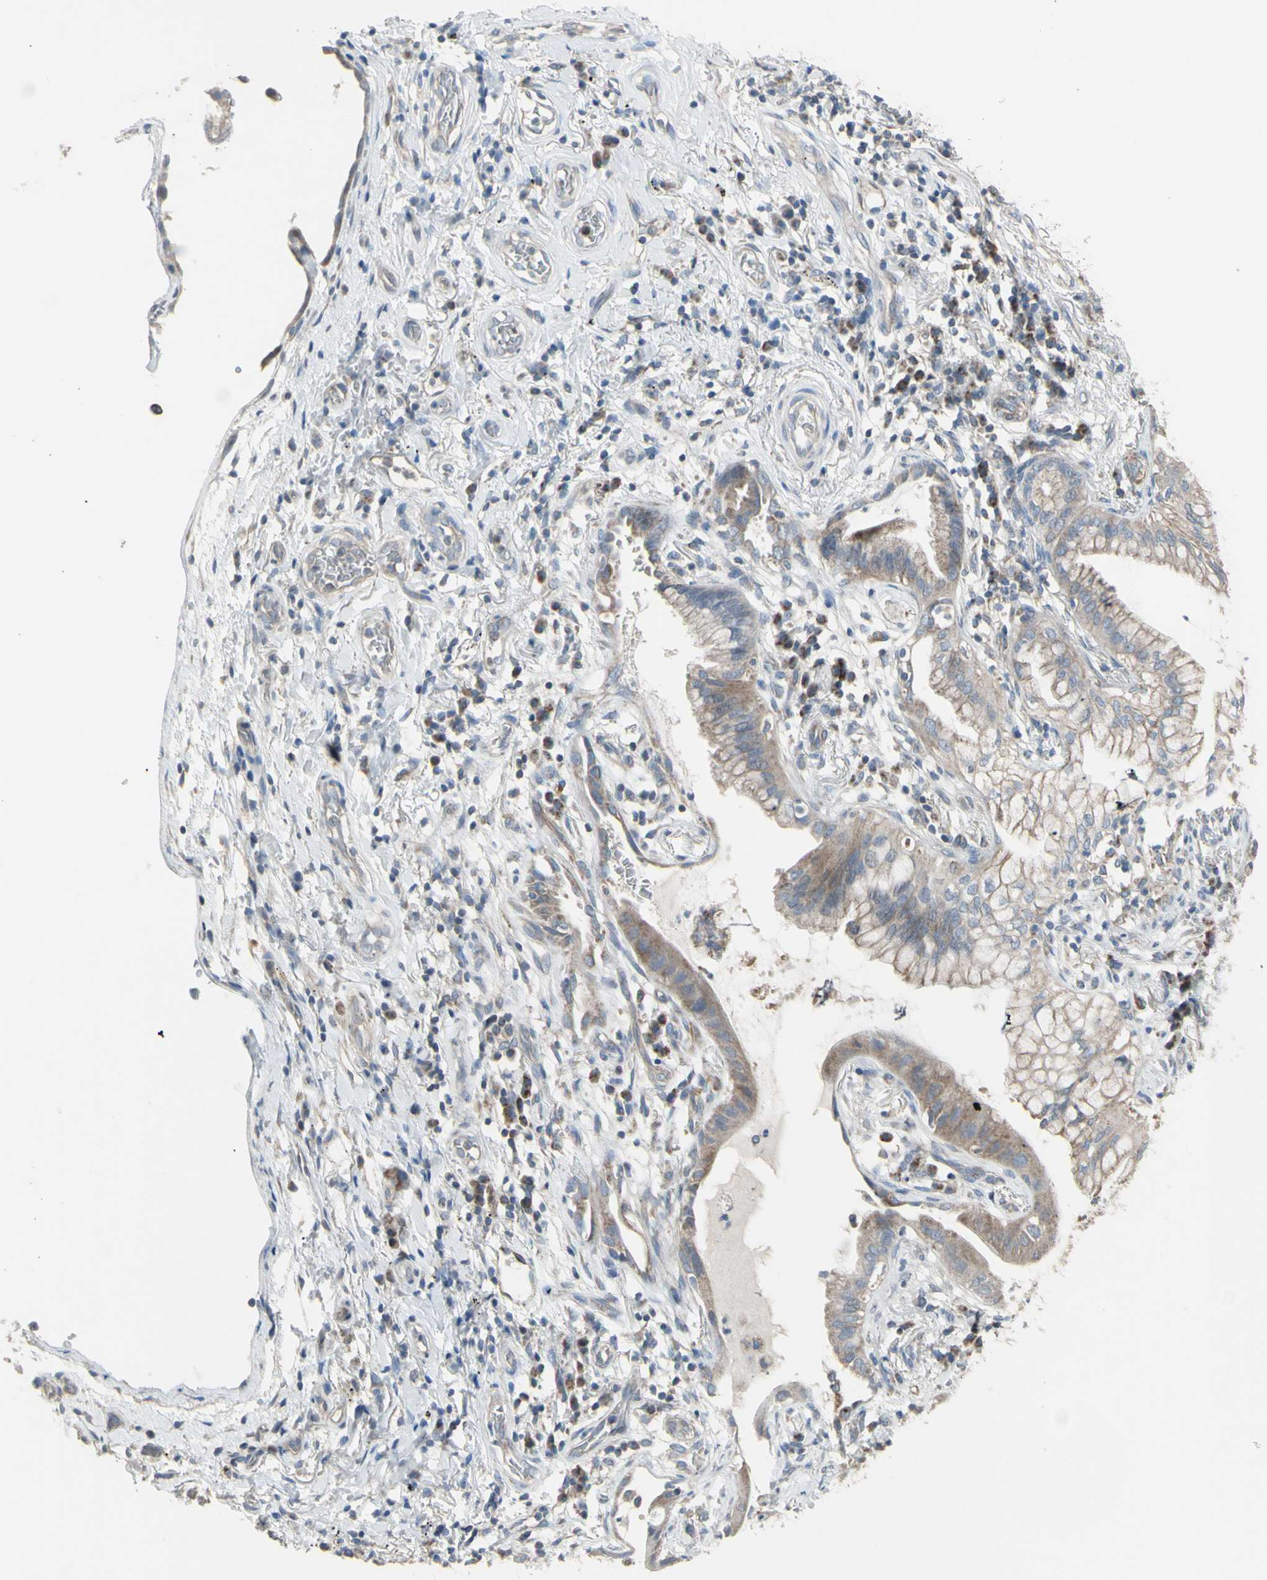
{"staining": {"intensity": "weak", "quantity": "25%-75%", "location": "cytoplasmic/membranous"}, "tissue": "lung cancer", "cell_type": "Tumor cells", "image_type": "cancer", "snomed": [{"axis": "morphology", "description": "Adenocarcinoma, NOS"}, {"axis": "topography", "description": "Lung"}], "caption": "Lung adenocarcinoma tissue shows weak cytoplasmic/membranous positivity in about 25%-75% of tumor cells", "gene": "FAM171B", "patient": {"sex": "female", "age": 70}}